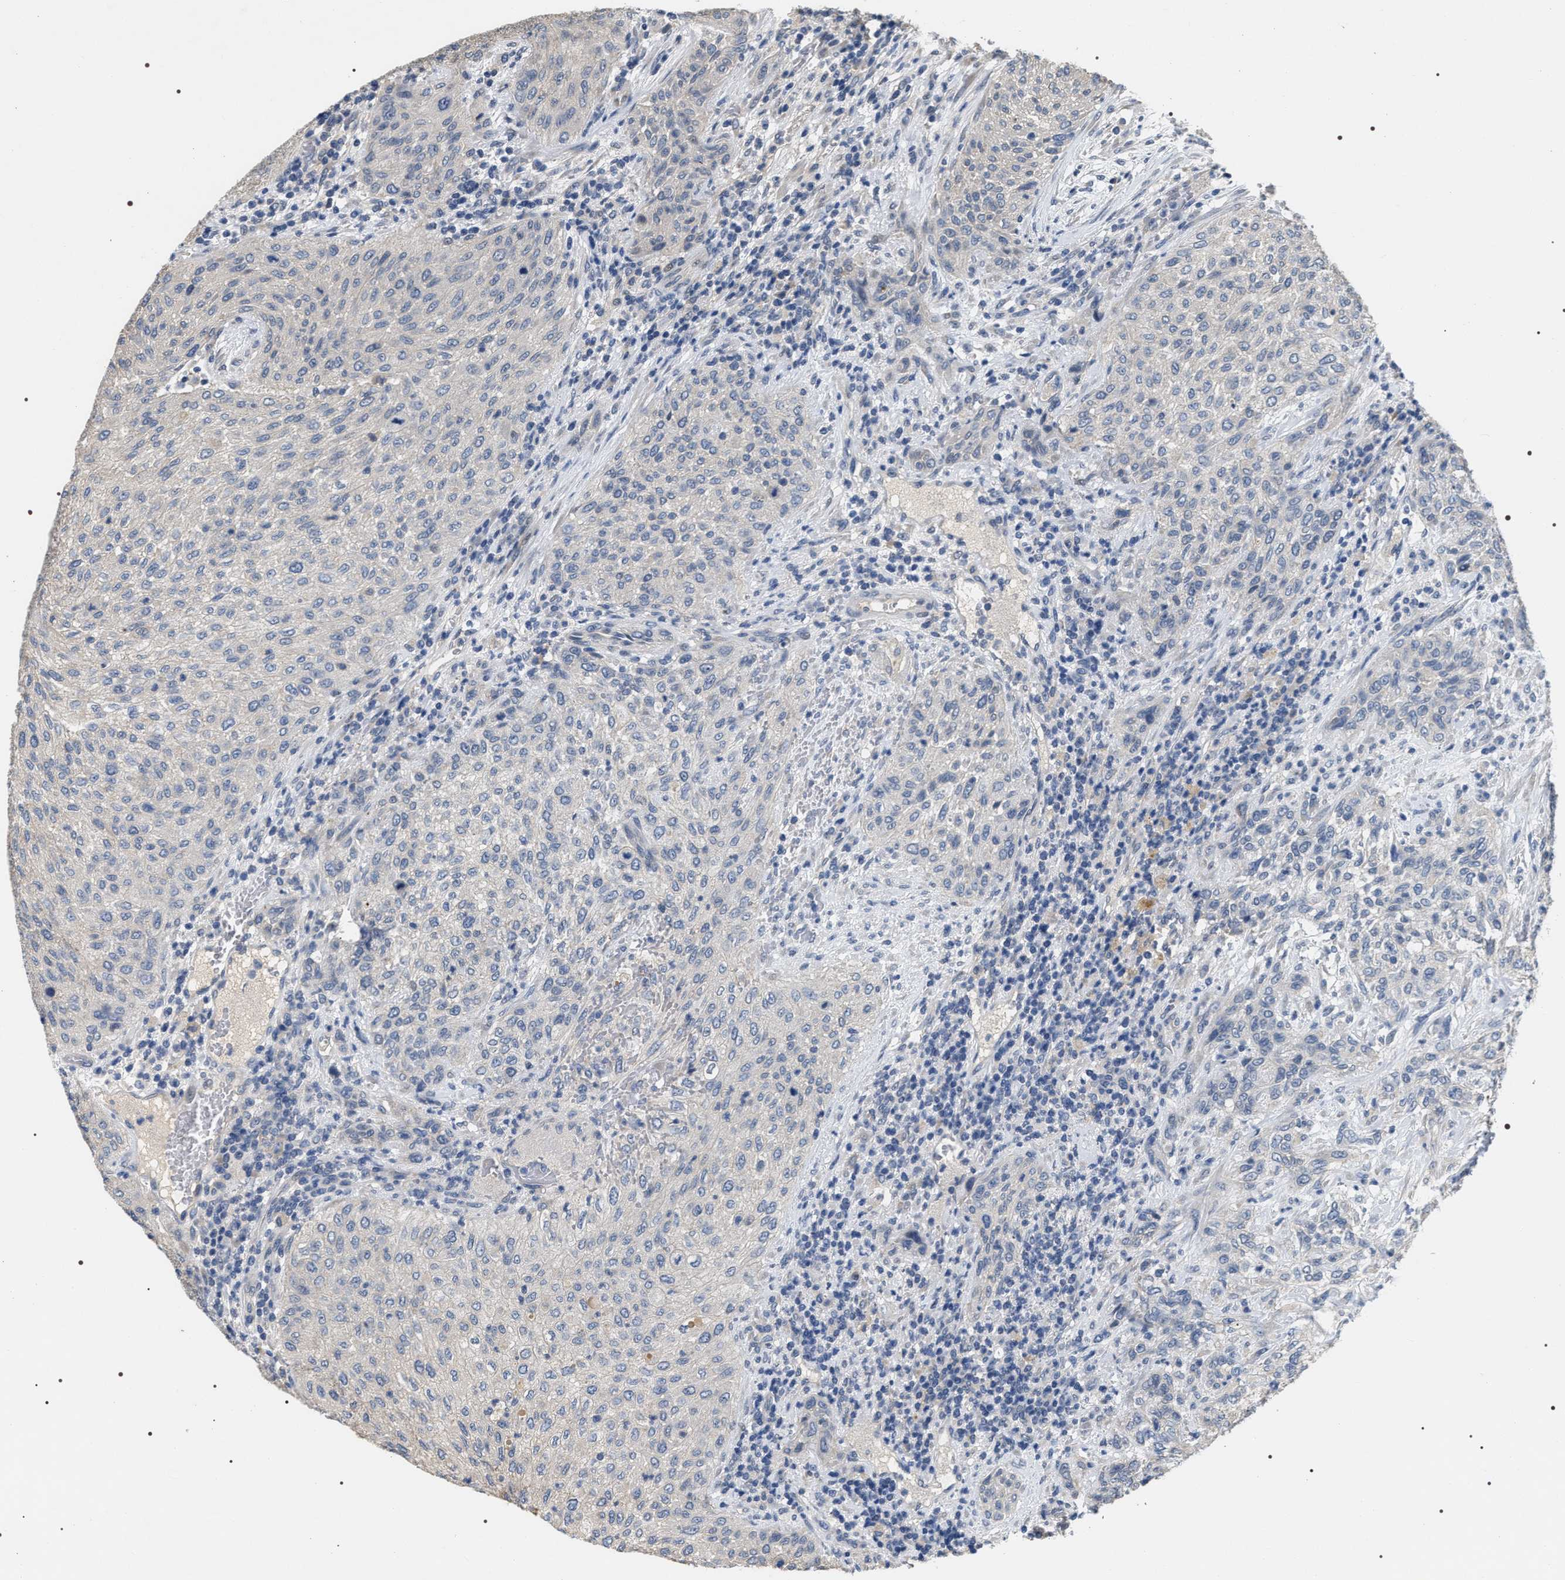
{"staining": {"intensity": "negative", "quantity": "none", "location": "none"}, "tissue": "urothelial cancer", "cell_type": "Tumor cells", "image_type": "cancer", "snomed": [{"axis": "morphology", "description": "Urothelial carcinoma, Low grade"}, {"axis": "morphology", "description": "Urothelial carcinoma, High grade"}, {"axis": "topography", "description": "Urinary bladder"}], "caption": "Immunohistochemistry micrograph of neoplastic tissue: urothelial cancer stained with DAB (3,3'-diaminobenzidine) displays no significant protein positivity in tumor cells.", "gene": "IFT81", "patient": {"sex": "male", "age": 35}}